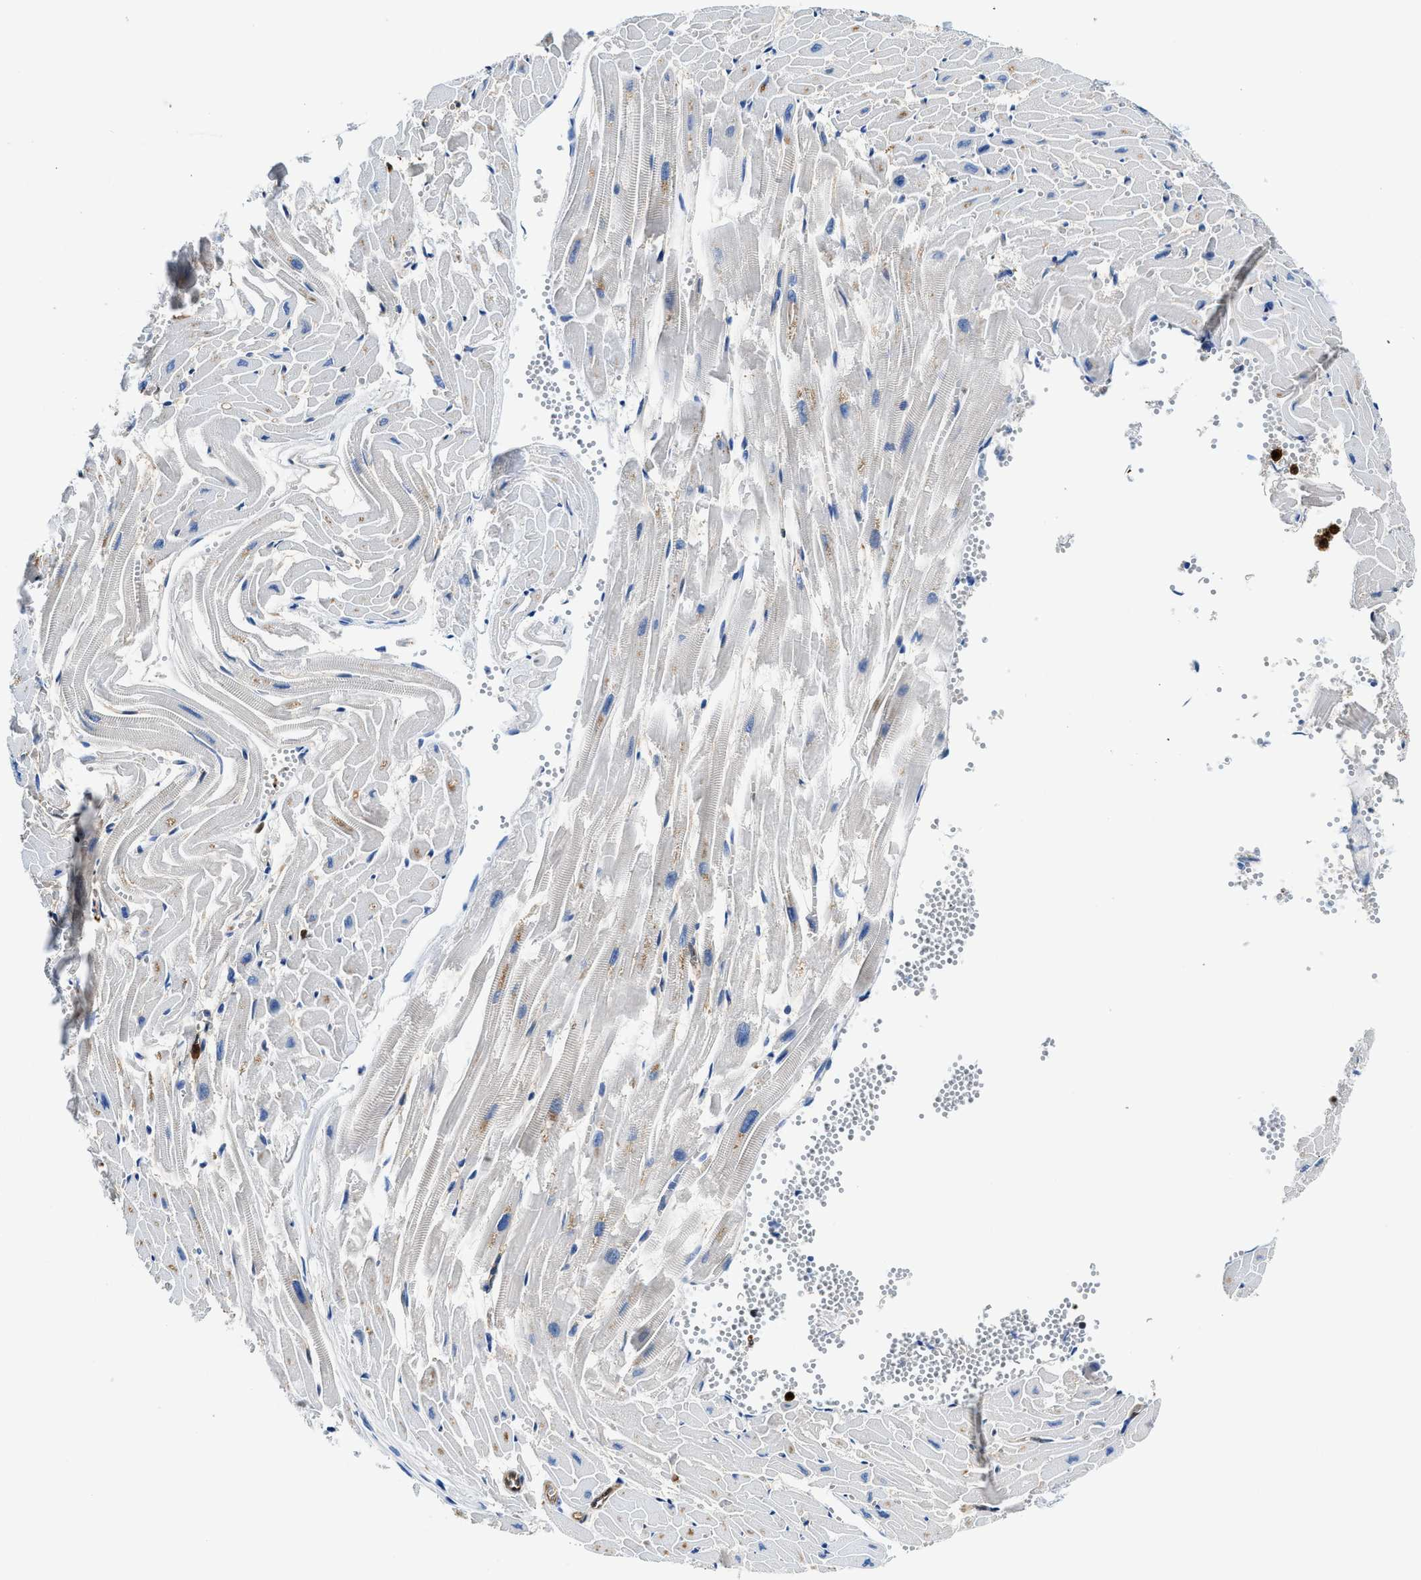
{"staining": {"intensity": "moderate", "quantity": "<25%", "location": "cytoplasmic/membranous"}, "tissue": "heart muscle", "cell_type": "Cardiomyocytes", "image_type": "normal", "snomed": [{"axis": "morphology", "description": "Normal tissue, NOS"}, {"axis": "topography", "description": "Heart"}], "caption": "A photomicrograph of human heart muscle stained for a protein demonstrates moderate cytoplasmic/membranous brown staining in cardiomyocytes. (IHC, brightfield microscopy, high magnification).", "gene": "LTA4H", "patient": {"sex": "female", "age": 19}}